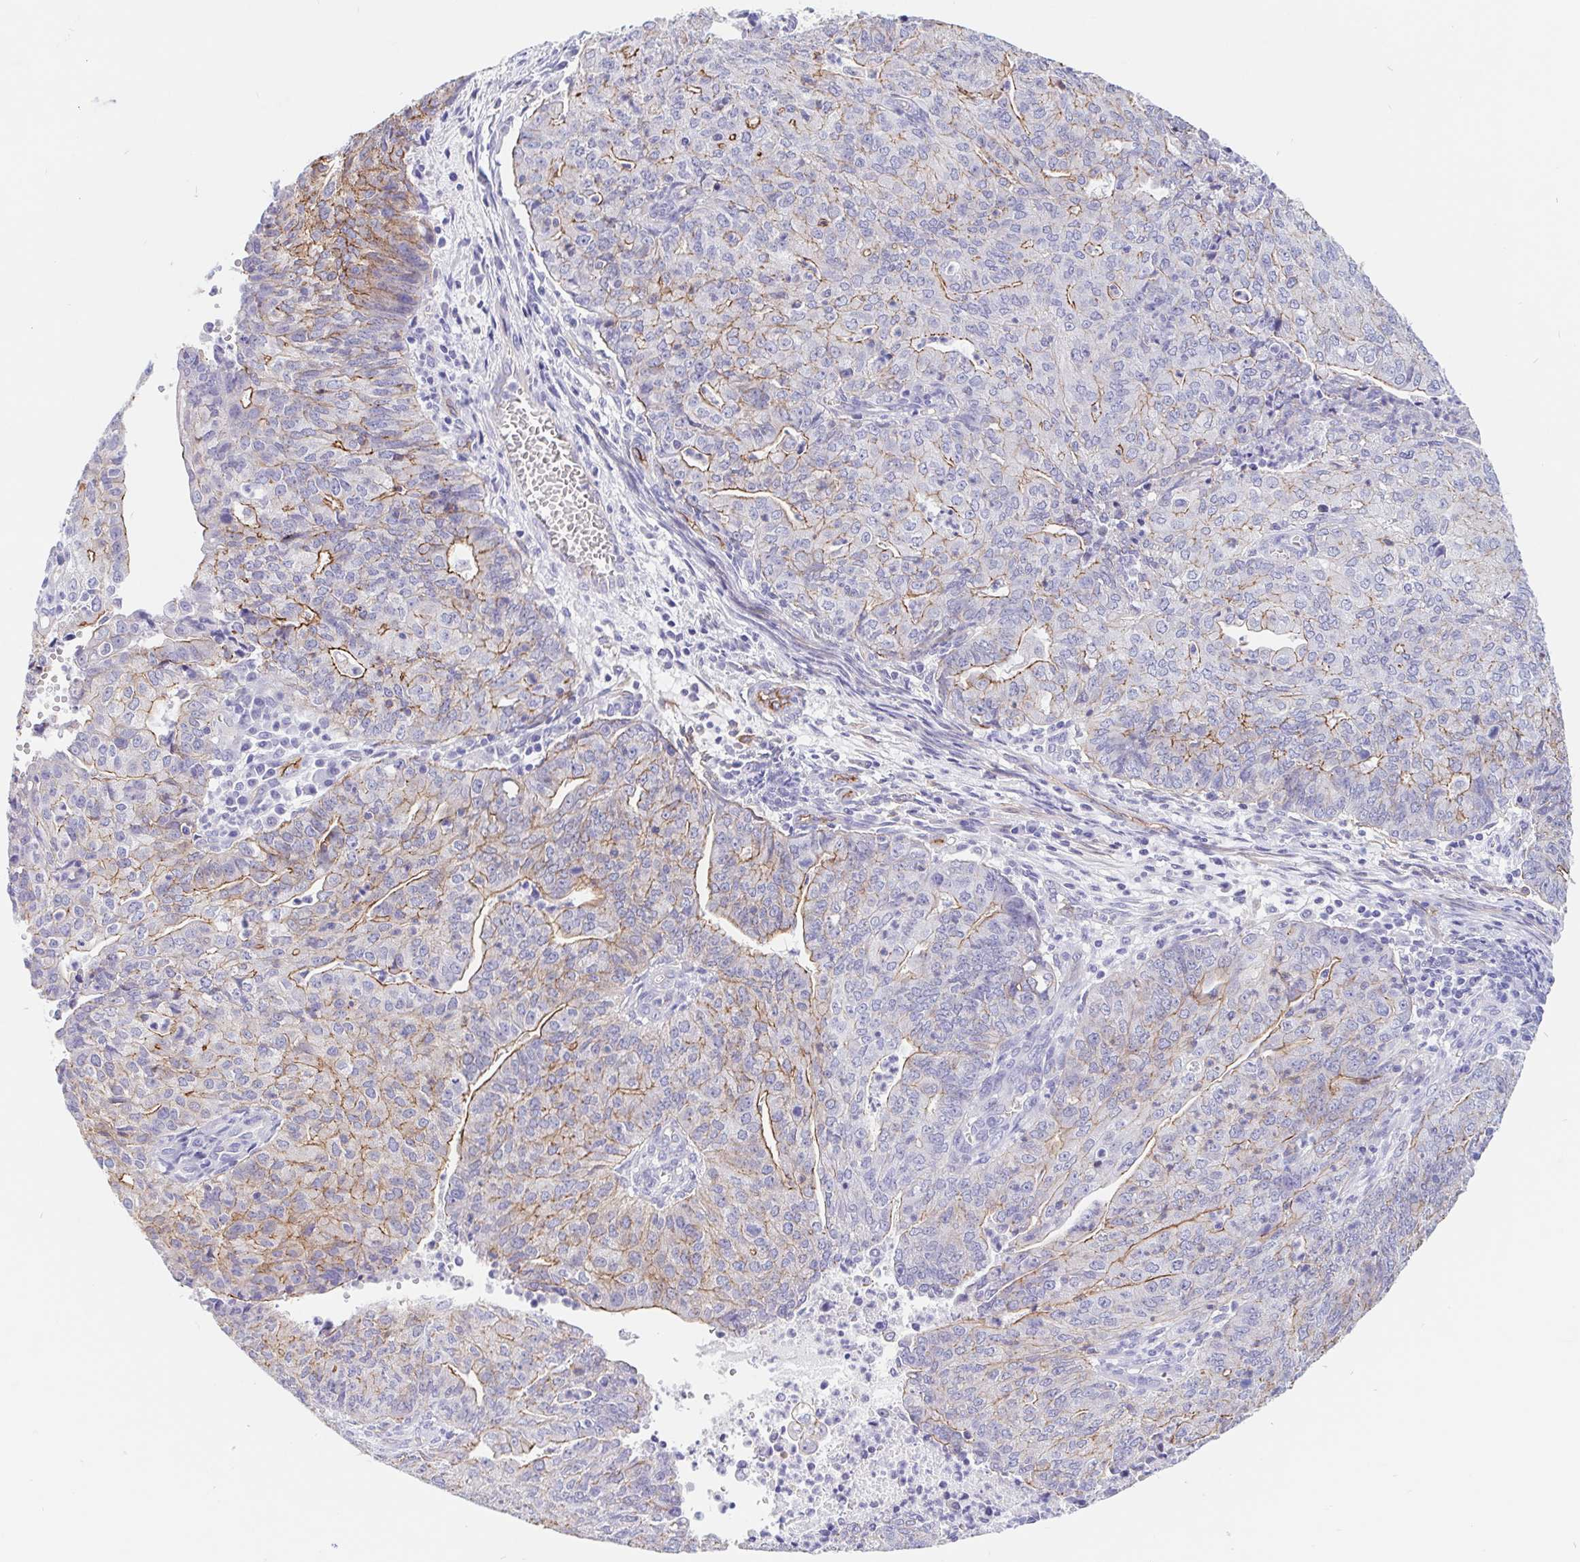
{"staining": {"intensity": "moderate", "quantity": "25%-75%", "location": "cytoplasmic/membranous"}, "tissue": "endometrial cancer", "cell_type": "Tumor cells", "image_type": "cancer", "snomed": [{"axis": "morphology", "description": "Adenocarcinoma, NOS"}, {"axis": "topography", "description": "Endometrium"}], "caption": "An immunohistochemistry (IHC) image of neoplastic tissue is shown. Protein staining in brown labels moderate cytoplasmic/membranous positivity in endometrial adenocarcinoma within tumor cells. (Stains: DAB in brown, nuclei in blue, Microscopy: brightfield microscopy at high magnification).", "gene": "LIMCH1", "patient": {"sex": "female", "age": 82}}